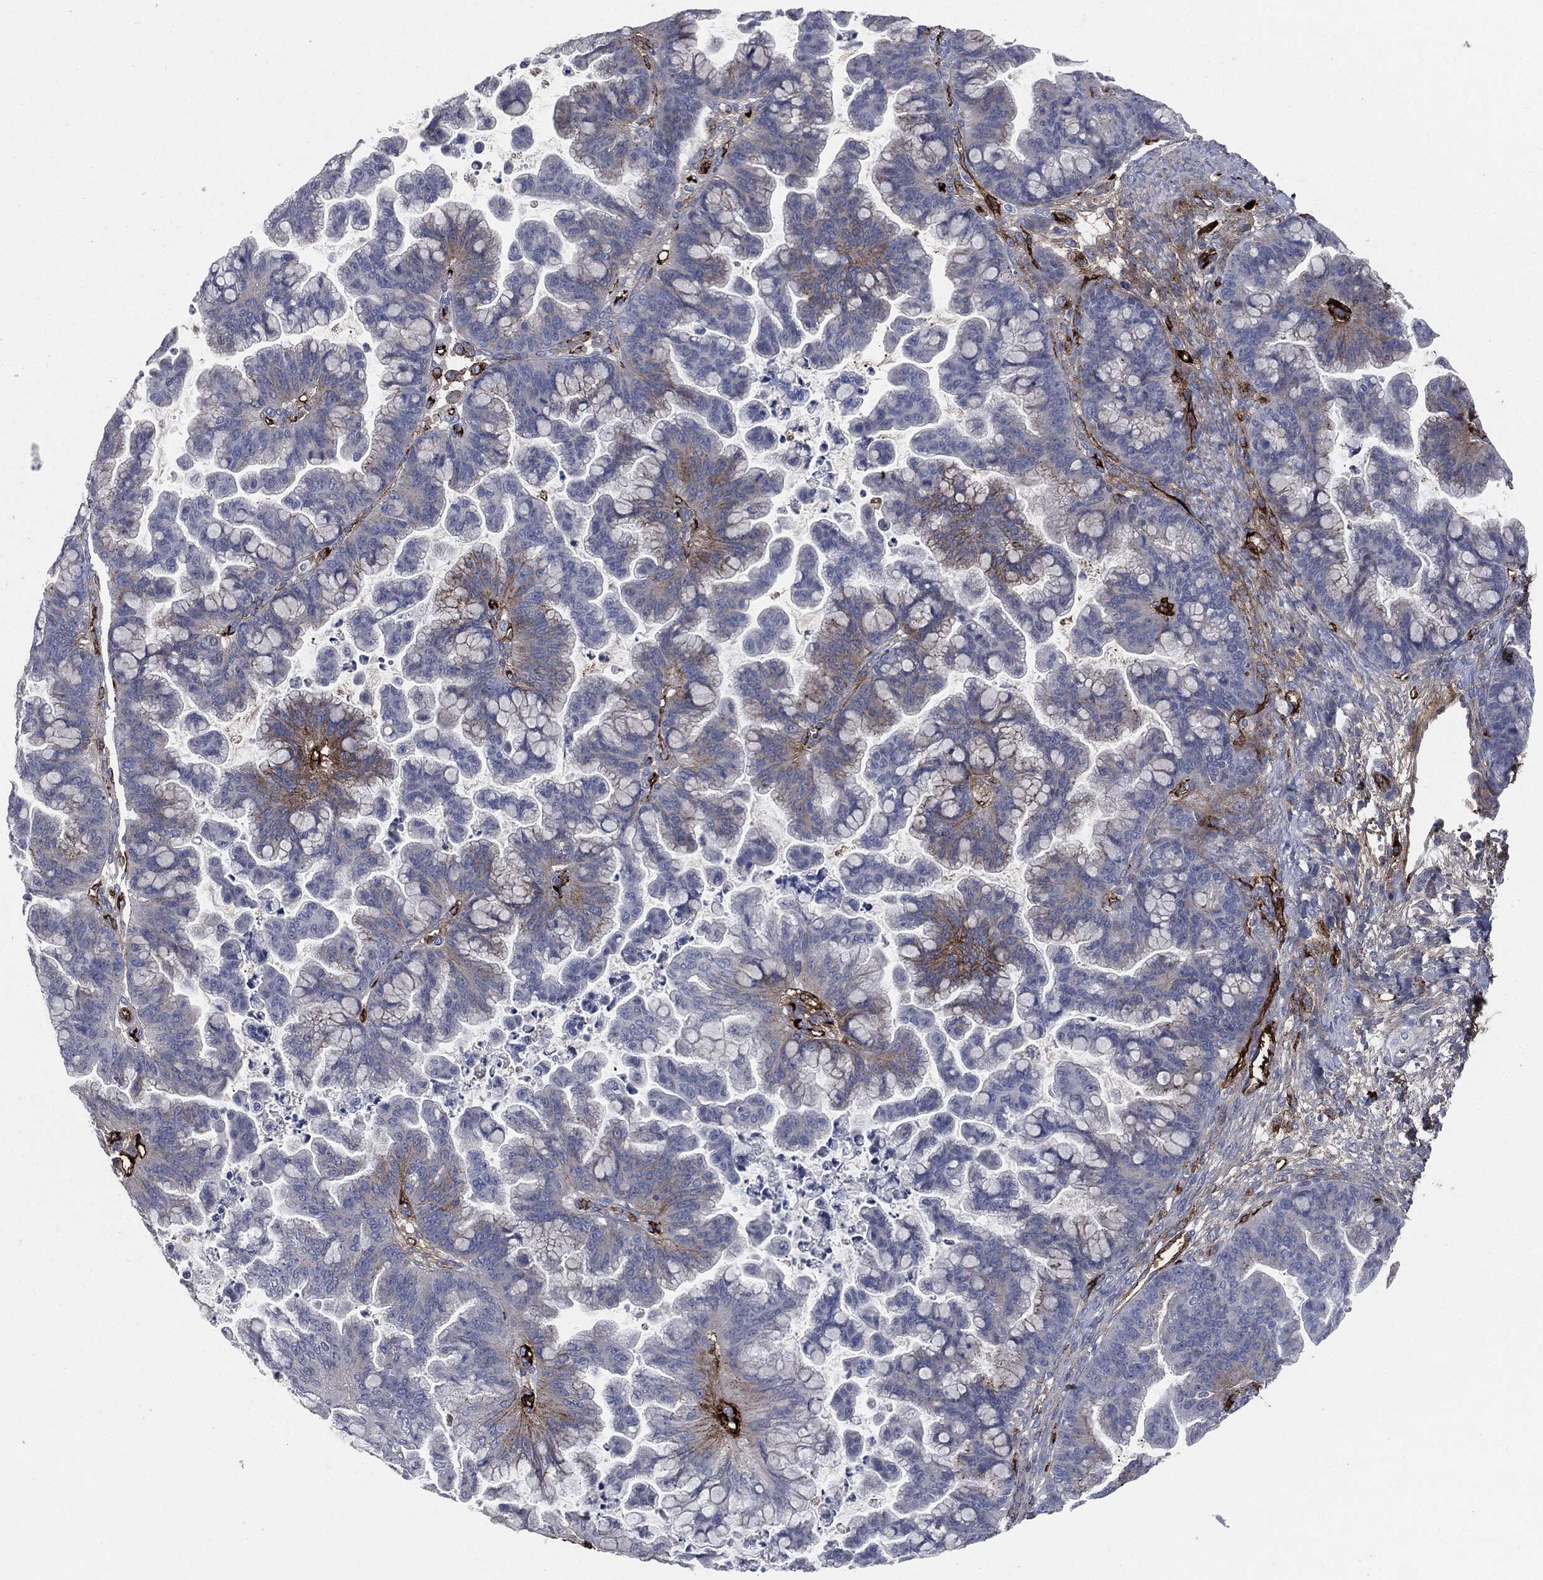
{"staining": {"intensity": "negative", "quantity": "none", "location": "none"}, "tissue": "ovarian cancer", "cell_type": "Tumor cells", "image_type": "cancer", "snomed": [{"axis": "morphology", "description": "Cystadenocarcinoma, mucinous, NOS"}, {"axis": "topography", "description": "Ovary"}], "caption": "High magnification brightfield microscopy of mucinous cystadenocarcinoma (ovarian) stained with DAB (3,3'-diaminobenzidine) (brown) and counterstained with hematoxylin (blue): tumor cells show no significant staining. (DAB (3,3'-diaminobenzidine) IHC, high magnification).", "gene": "APOB", "patient": {"sex": "female", "age": 67}}